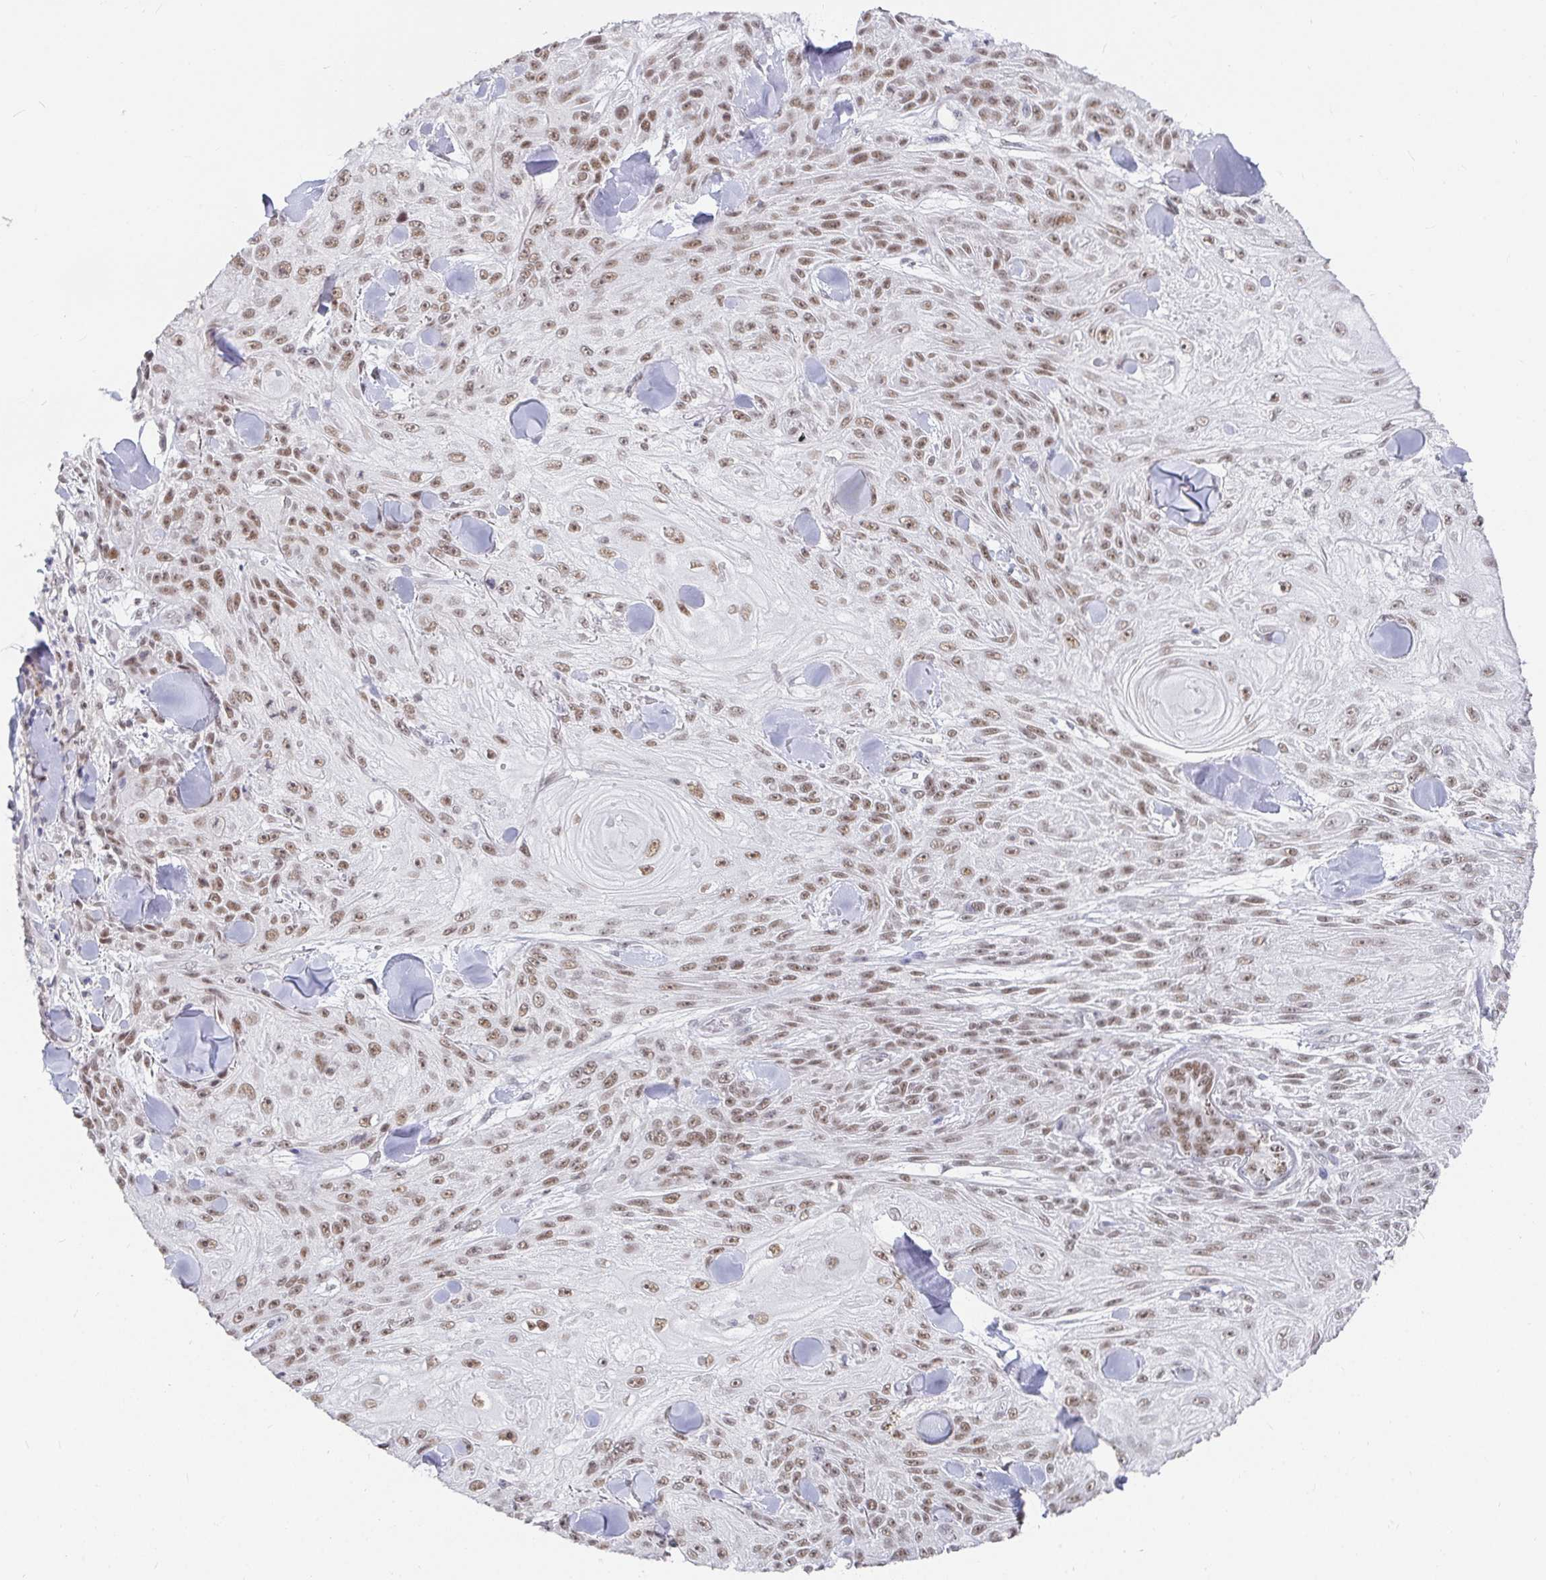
{"staining": {"intensity": "moderate", "quantity": ">75%", "location": "nuclear"}, "tissue": "skin cancer", "cell_type": "Tumor cells", "image_type": "cancer", "snomed": [{"axis": "morphology", "description": "Squamous cell carcinoma, NOS"}, {"axis": "topography", "description": "Skin"}], "caption": "Tumor cells exhibit medium levels of moderate nuclear expression in about >75% of cells in human skin cancer (squamous cell carcinoma).", "gene": "RCOR1", "patient": {"sex": "male", "age": 88}}